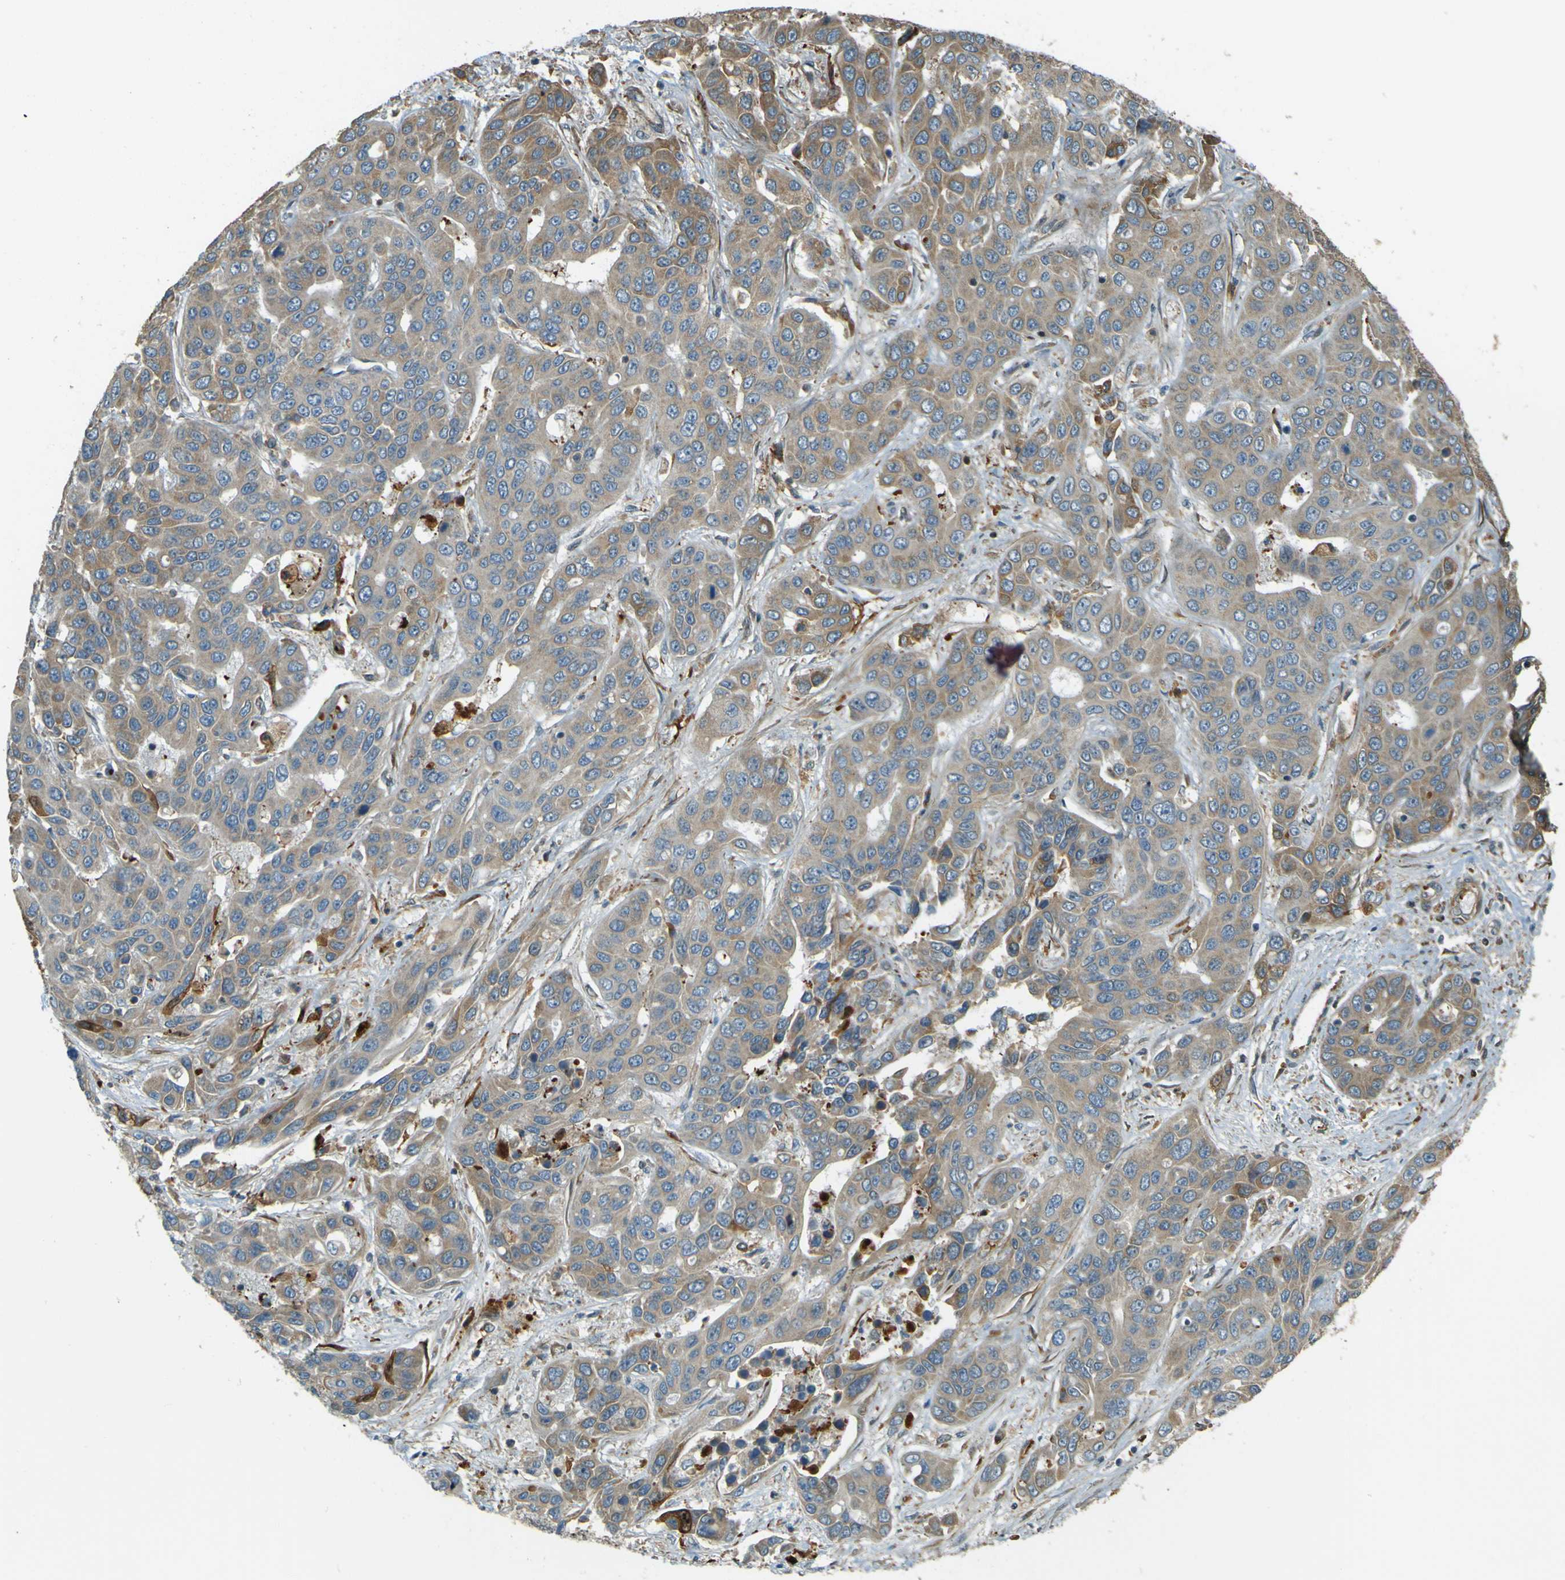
{"staining": {"intensity": "weak", "quantity": "25%-75%", "location": "cytoplasmic/membranous"}, "tissue": "liver cancer", "cell_type": "Tumor cells", "image_type": "cancer", "snomed": [{"axis": "morphology", "description": "Cholangiocarcinoma"}, {"axis": "topography", "description": "Liver"}], "caption": "Human liver cancer (cholangiocarcinoma) stained with a brown dye demonstrates weak cytoplasmic/membranous positive staining in approximately 25%-75% of tumor cells.", "gene": "LPCAT1", "patient": {"sex": "female", "age": 52}}